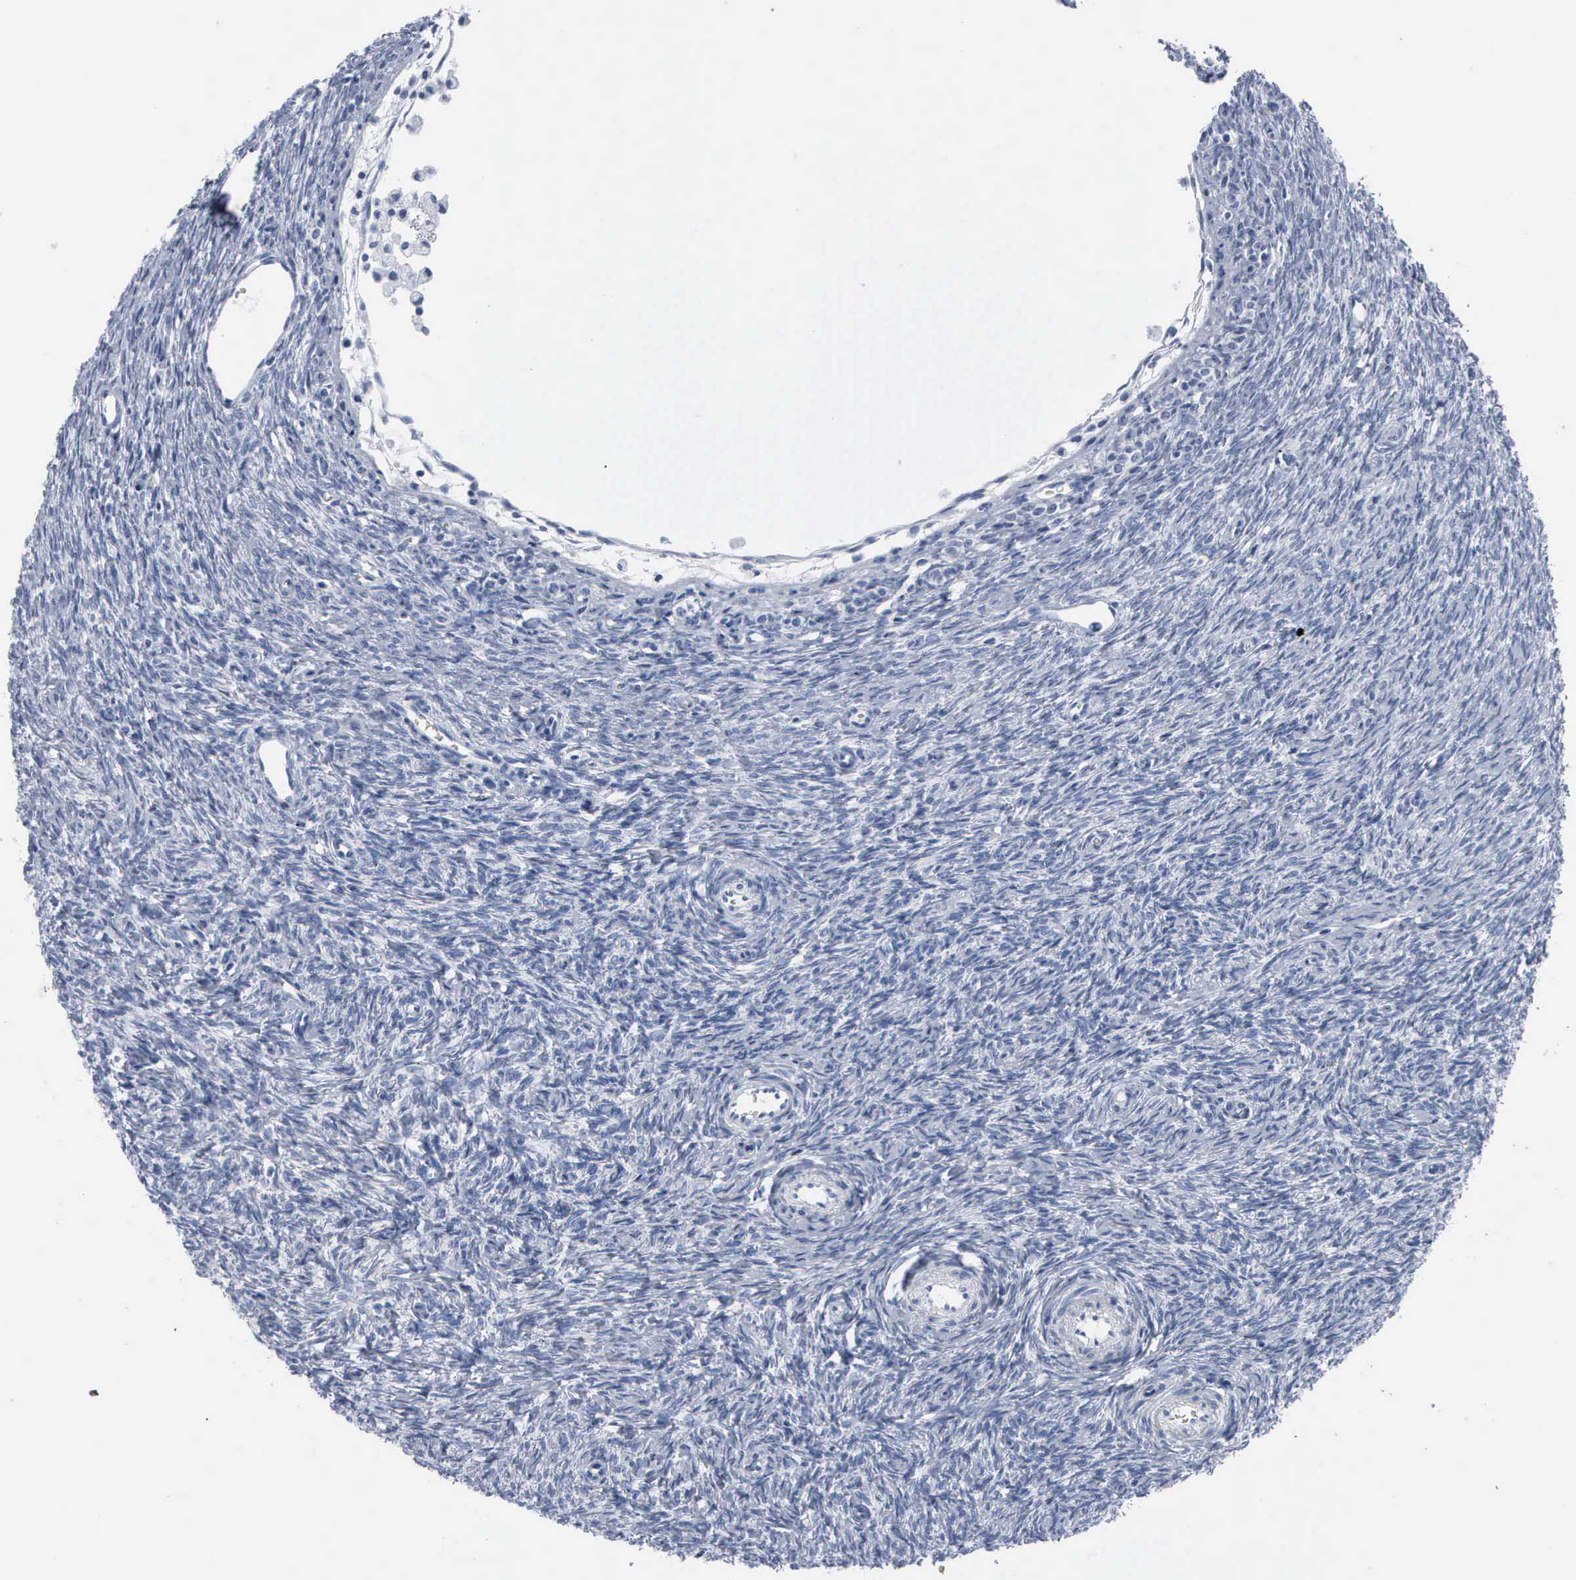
{"staining": {"intensity": "negative", "quantity": "none", "location": "none"}, "tissue": "ovary", "cell_type": "Follicle cells", "image_type": "normal", "snomed": [{"axis": "morphology", "description": "Normal tissue, NOS"}, {"axis": "topography", "description": "Ovary"}], "caption": "An immunohistochemistry image of benign ovary is shown. There is no staining in follicle cells of ovary.", "gene": "DMD", "patient": {"sex": "female", "age": 32}}